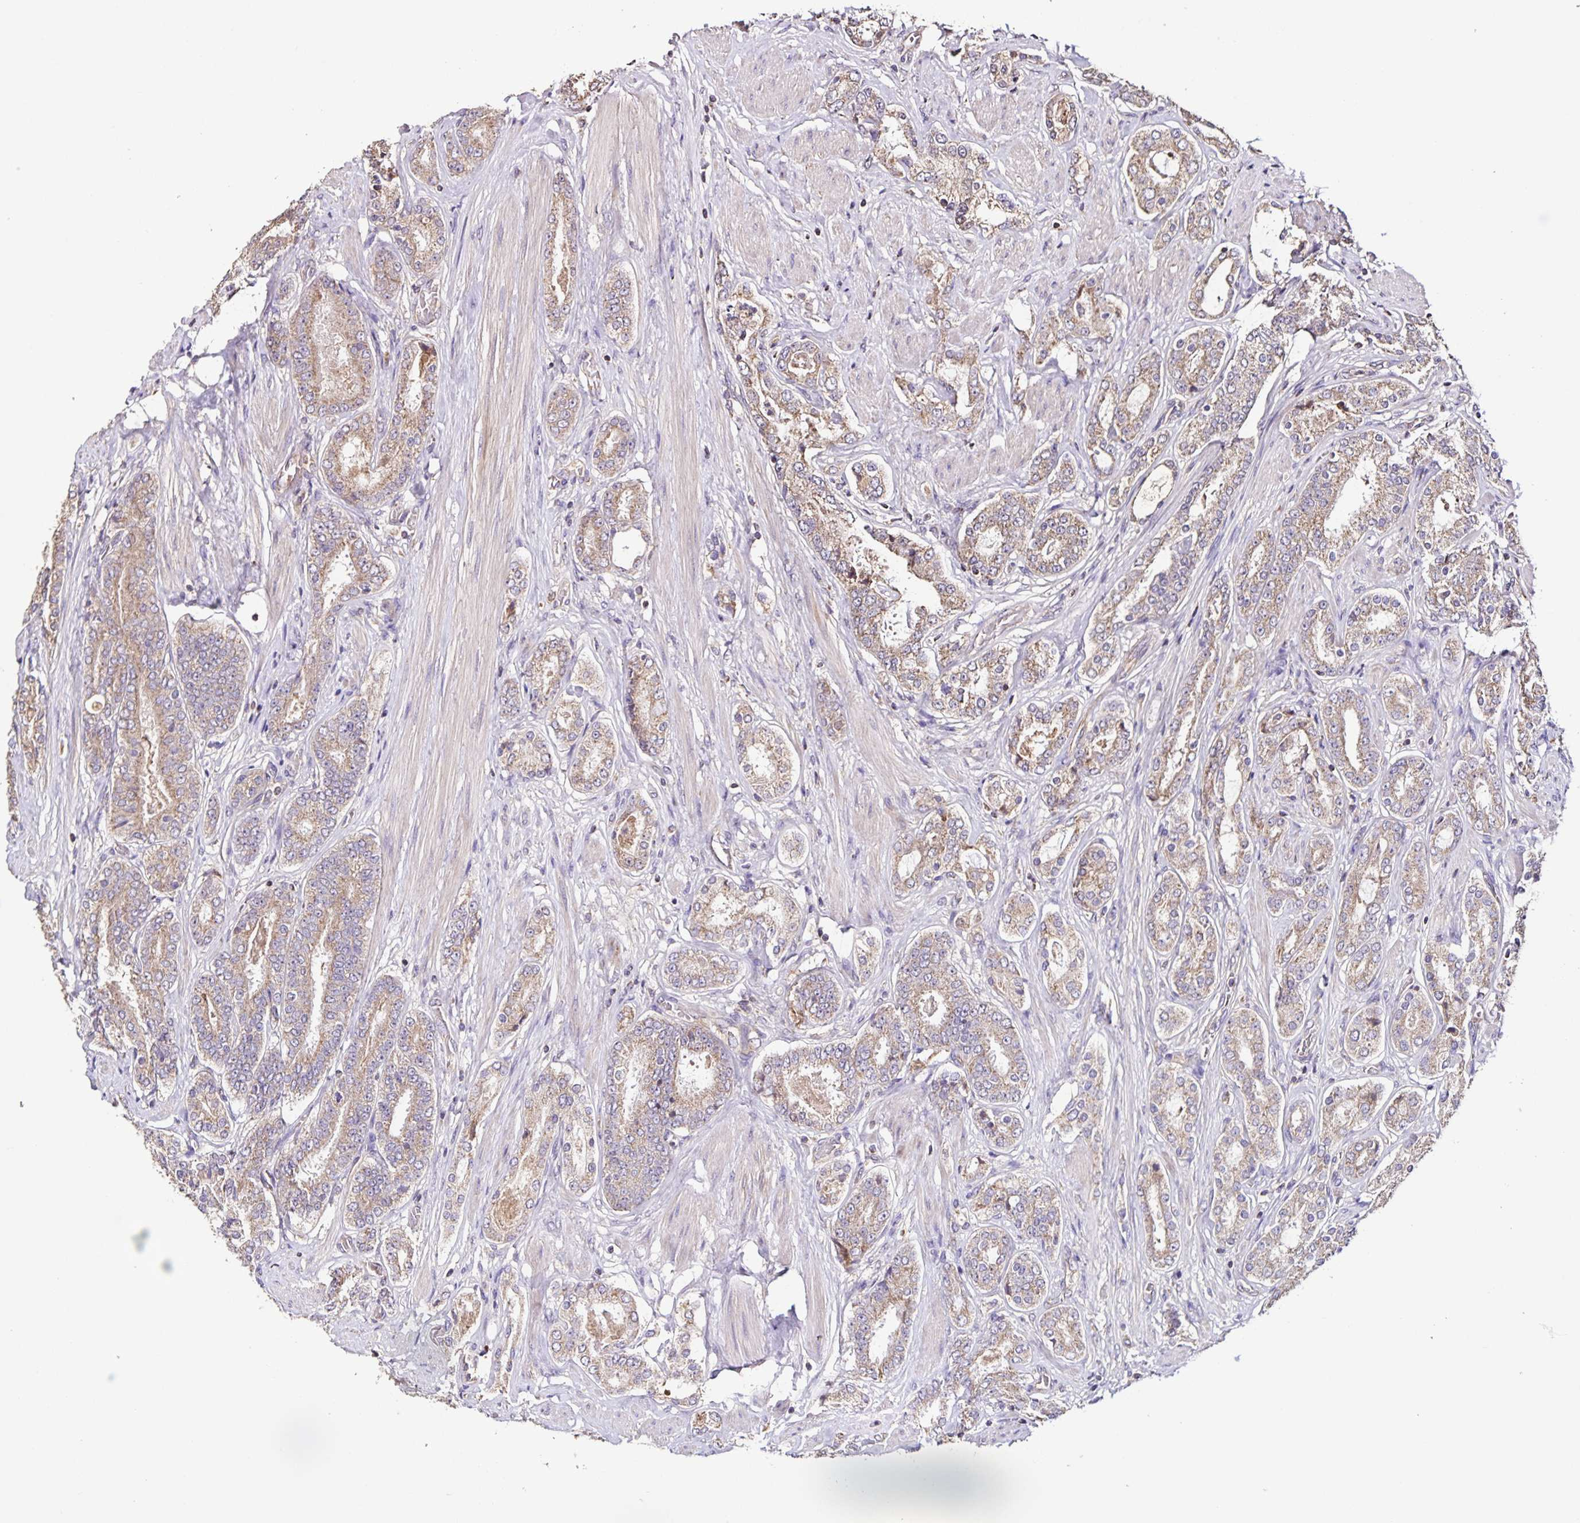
{"staining": {"intensity": "weak", "quantity": ">75%", "location": "cytoplasmic/membranous"}, "tissue": "prostate cancer", "cell_type": "Tumor cells", "image_type": "cancer", "snomed": [{"axis": "morphology", "description": "Adenocarcinoma, High grade"}, {"axis": "topography", "description": "Prostate"}], "caption": "Immunohistochemistry (IHC) of prostate cancer (high-grade adenocarcinoma) shows low levels of weak cytoplasmic/membranous positivity in about >75% of tumor cells.", "gene": "MAN1A1", "patient": {"sex": "male", "age": 63}}